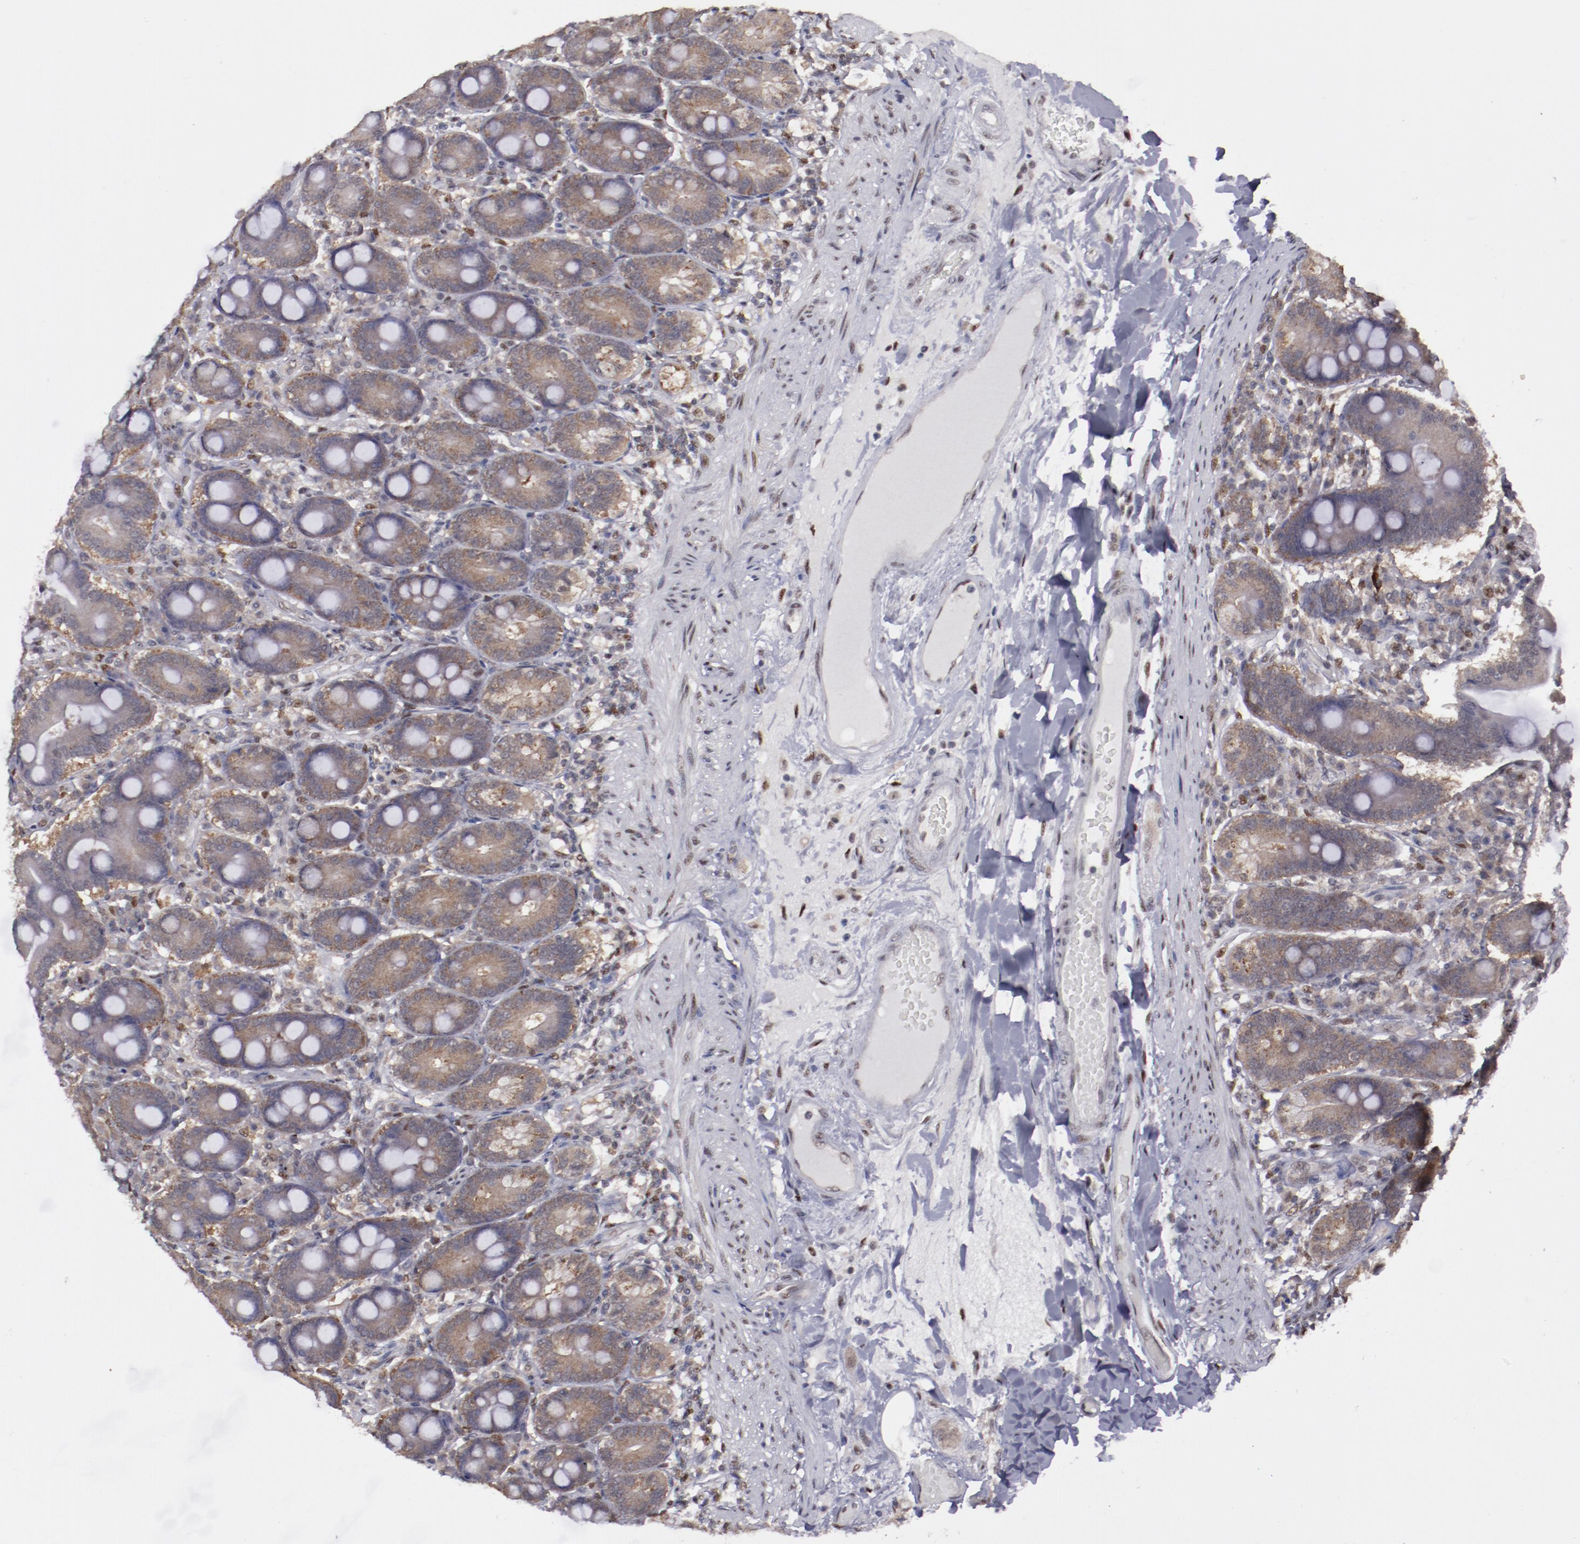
{"staining": {"intensity": "weak", "quantity": ">75%", "location": "nuclear"}, "tissue": "duodenum", "cell_type": "Glandular cells", "image_type": "normal", "snomed": [{"axis": "morphology", "description": "Normal tissue, NOS"}, {"axis": "topography", "description": "Duodenum"}], "caption": "Brown immunohistochemical staining in benign duodenum exhibits weak nuclear positivity in approximately >75% of glandular cells.", "gene": "ARNT", "patient": {"sex": "female", "age": 64}}